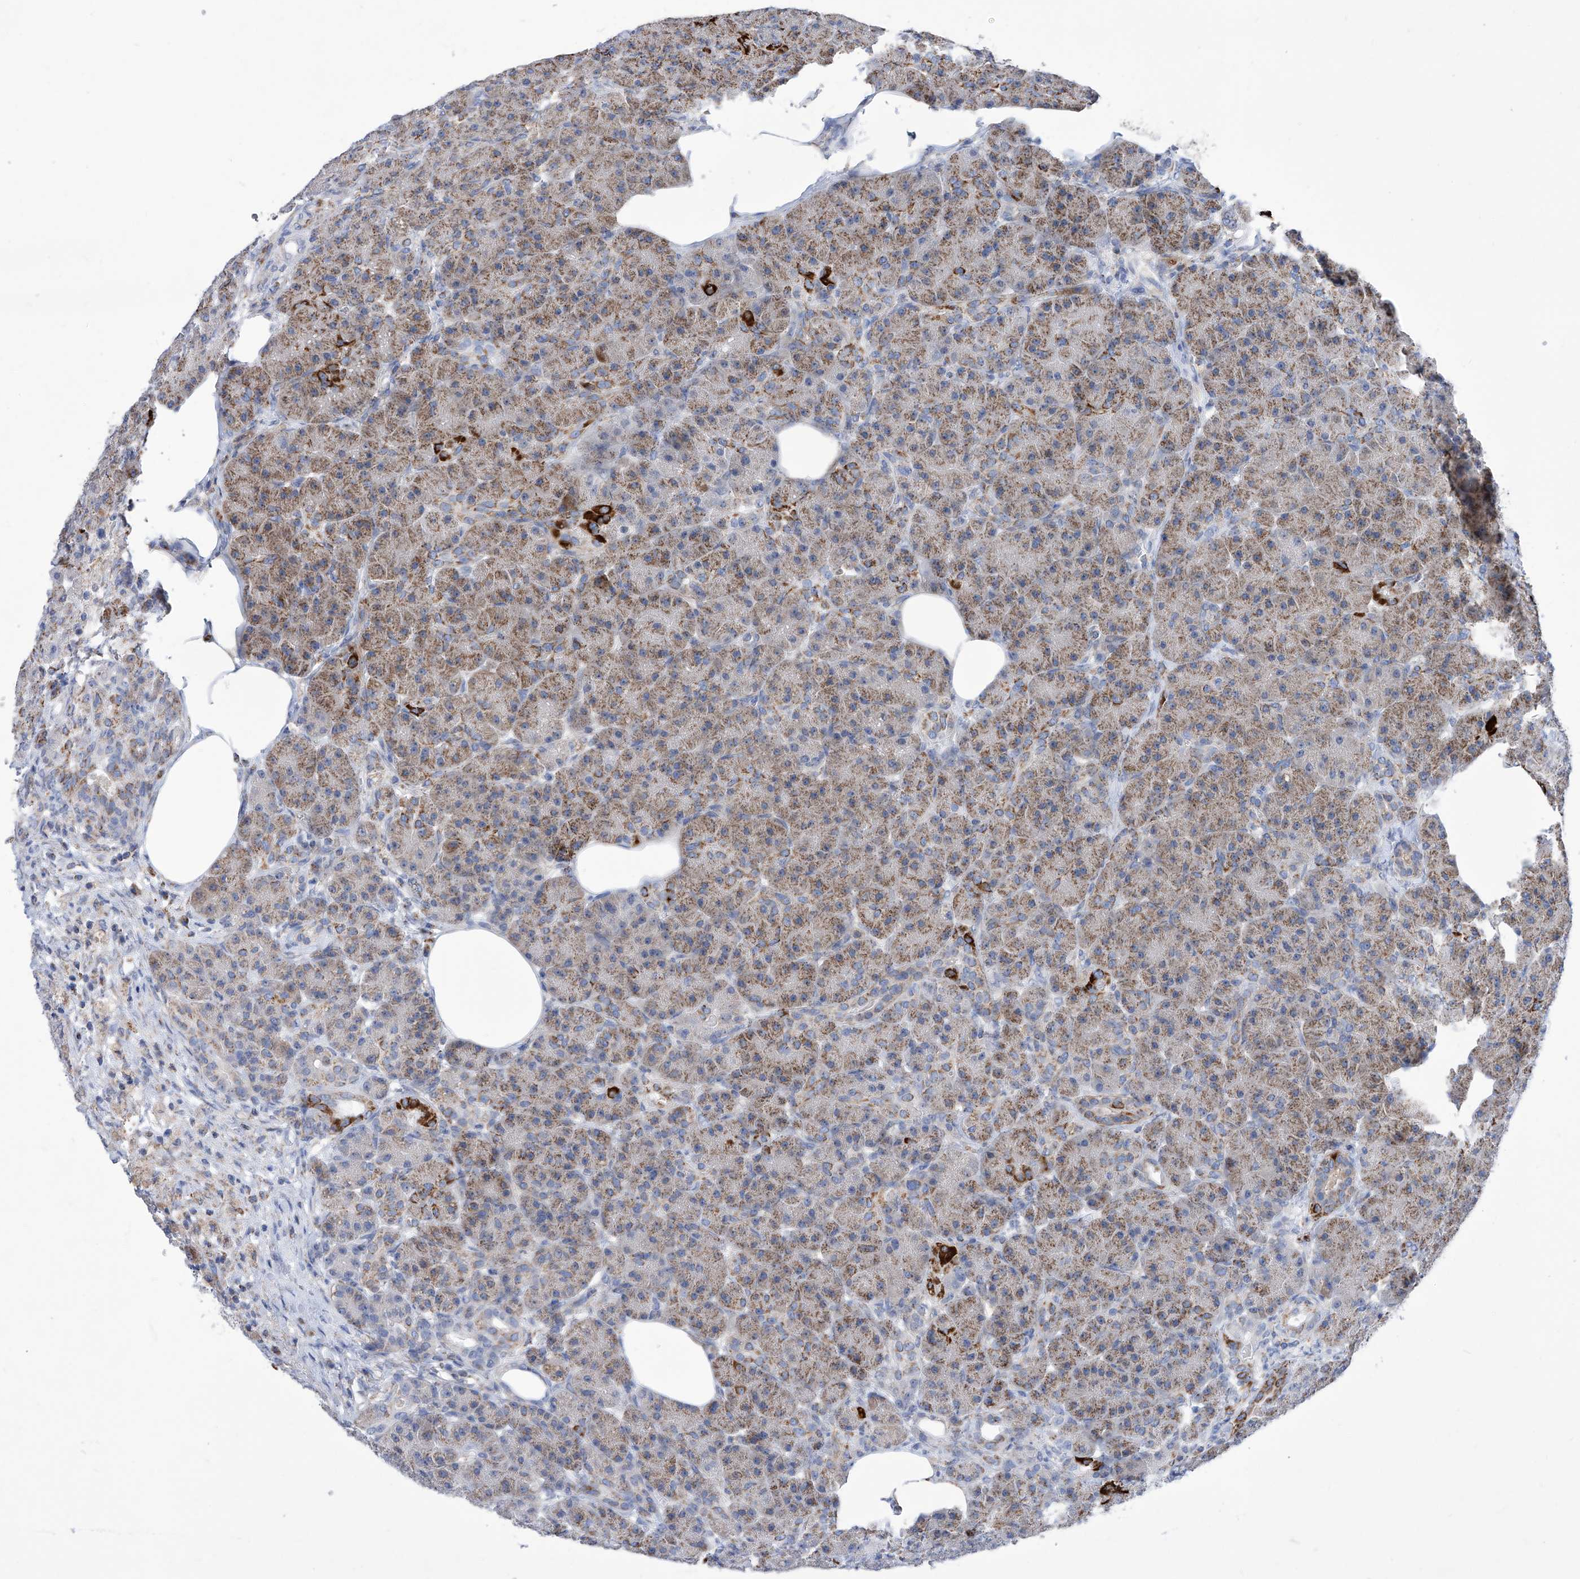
{"staining": {"intensity": "moderate", "quantity": ">75%", "location": "cytoplasmic/membranous"}, "tissue": "pancreas", "cell_type": "Exocrine glandular cells", "image_type": "normal", "snomed": [{"axis": "morphology", "description": "Normal tissue, NOS"}, {"axis": "topography", "description": "Pancreas"}], "caption": "This is a histology image of immunohistochemistry staining of benign pancreas, which shows moderate staining in the cytoplasmic/membranous of exocrine glandular cells.", "gene": "SRBD1", "patient": {"sex": "male", "age": 63}}